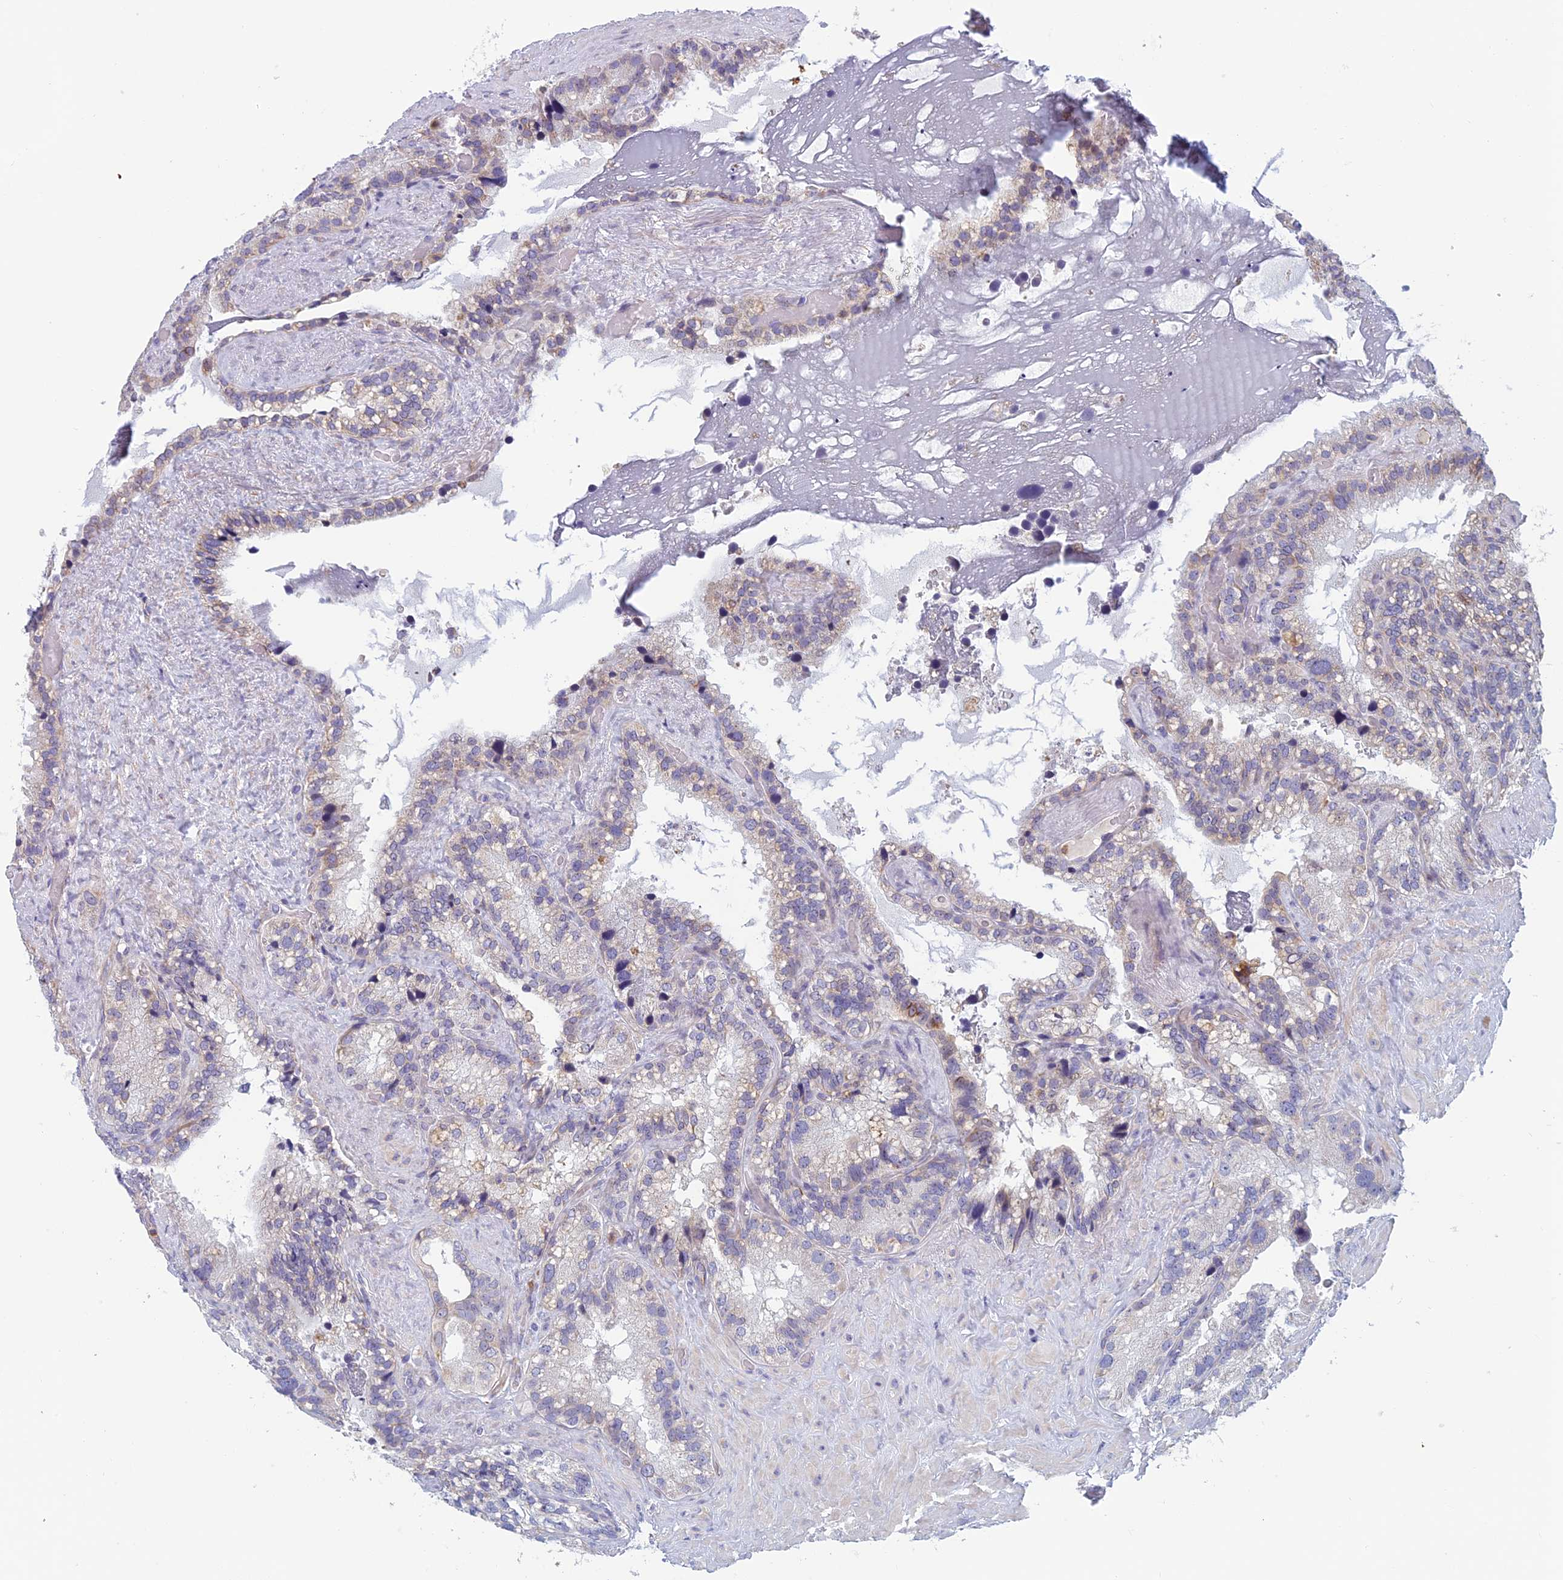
{"staining": {"intensity": "negative", "quantity": "none", "location": "none"}, "tissue": "seminal vesicle", "cell_type": "Glandular cells", "image_type": "normal", "snomed": [{"axis": "morphology", "description": "Normal tissue, NOS"}, {"axis": "topography", "description": "Prostate"}, {"axis": "topography", "description": "Seminal veicle"}], "caption": "Glandular cells show no significant expression in normal seminal vesicle.", "gene": "NOC2L", "patient": {"sex": "male", "age": 68}}